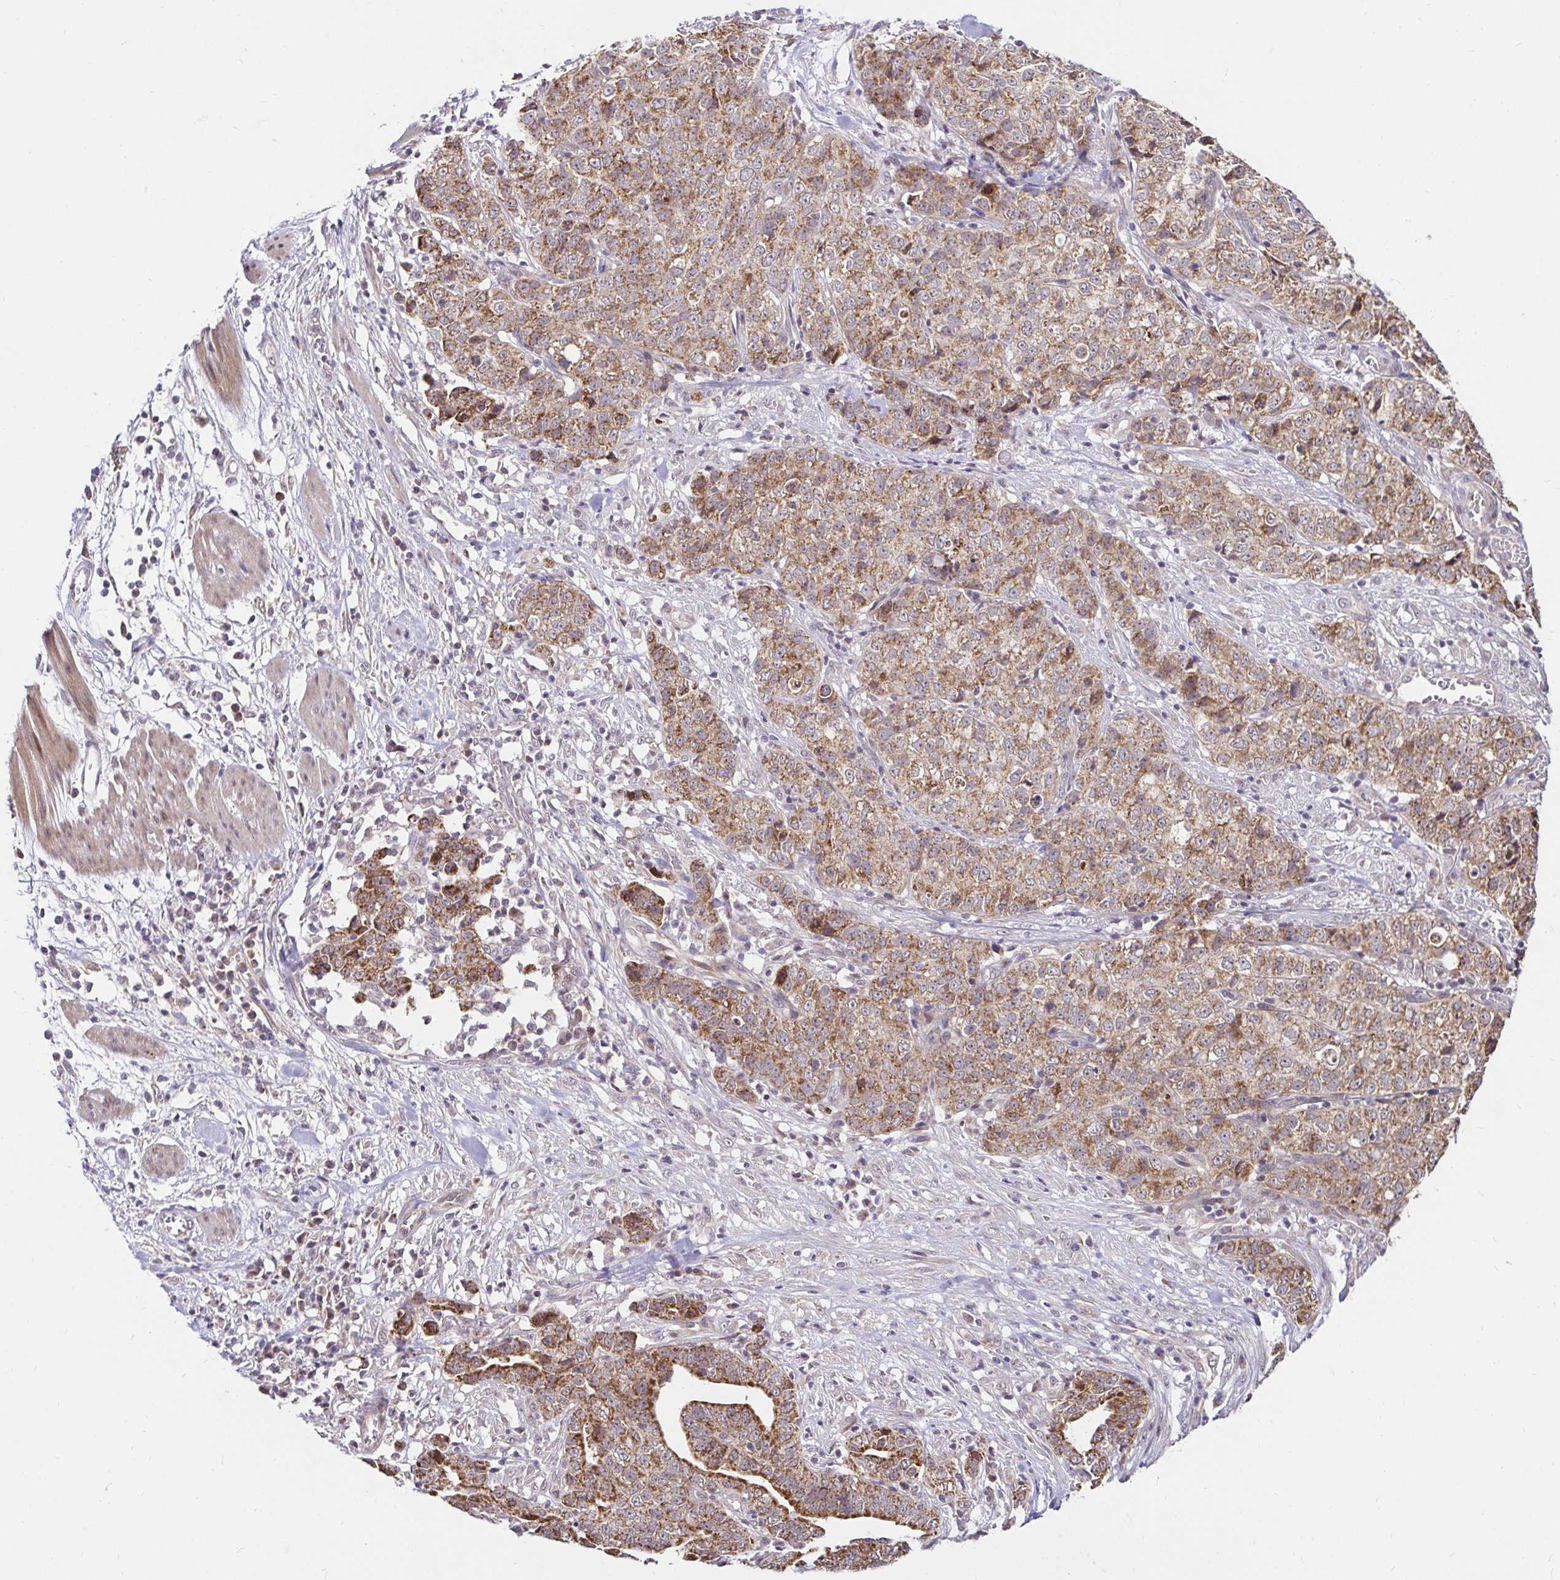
{"staining": {"intensity": "moderate", "quantity": ">75%", "location": "cytoplasmic/membranous"}, "tissue": "stomach cancer", "cell_type": "Tumor cells", "image_type": "cancer", "snomed": [{"axis": "morphology", "description": "Adenocarcinoma, NOS"}, {"axis": "topography", "description": "Stomach, upper"}], "caption": "Immunohistochemistry staining of stomach adenocarcinoma, which reveals medium levels of moderate cytoplasmic/membranous staining in about >75% of tumor cells indicating moderate cytoplasmic/membranous protein staining. The staining was performed using DAB (3,3'-diaminobenzidine) (brown) for protein detection and nuclei were counterstained in hematoxylin (blue).", "gene": "TIMM50", "patient": {"sex": "female", "age": 67}}